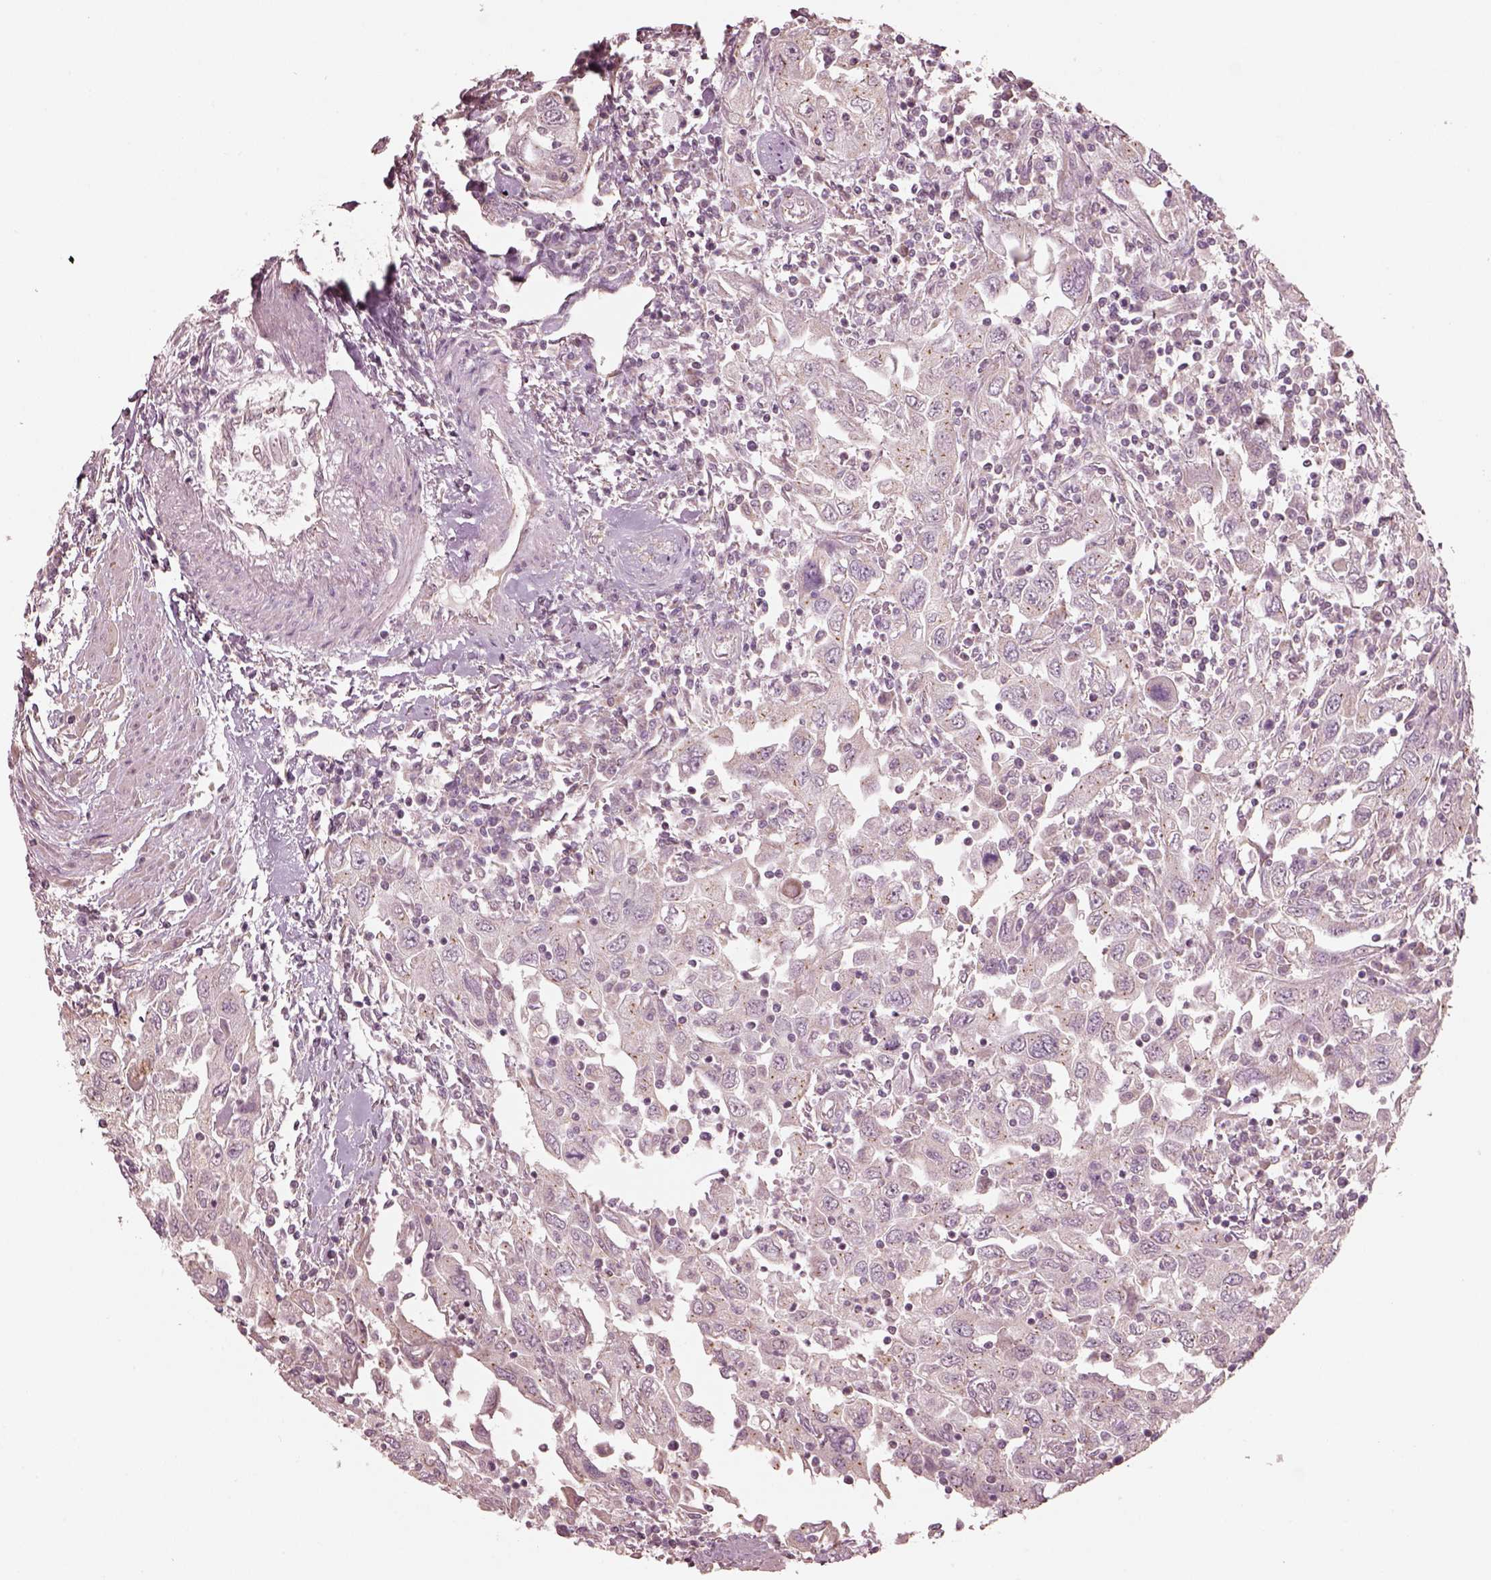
{"staining": {"intensity": "negative", "quantity": "none", "location": "none"}, "tissue": "urothelial cancer", "cell_type": "Tumor cells", "image_type": "cancer", "snomed": [{"axis": "morphology", "description": "Urothelial carcinoma, High grade"}, {"axis": "topography", "description": "Urinary bladder"}], "caption": "The photomicrograph demonstrates no significant expression in tumor cells of urothelial cancer. (Brightfield microscopy of DAB immunohistochemistry at high magnification).", "gene": "SLC7A4", "patient": {"sex": "male", "age": 76}}